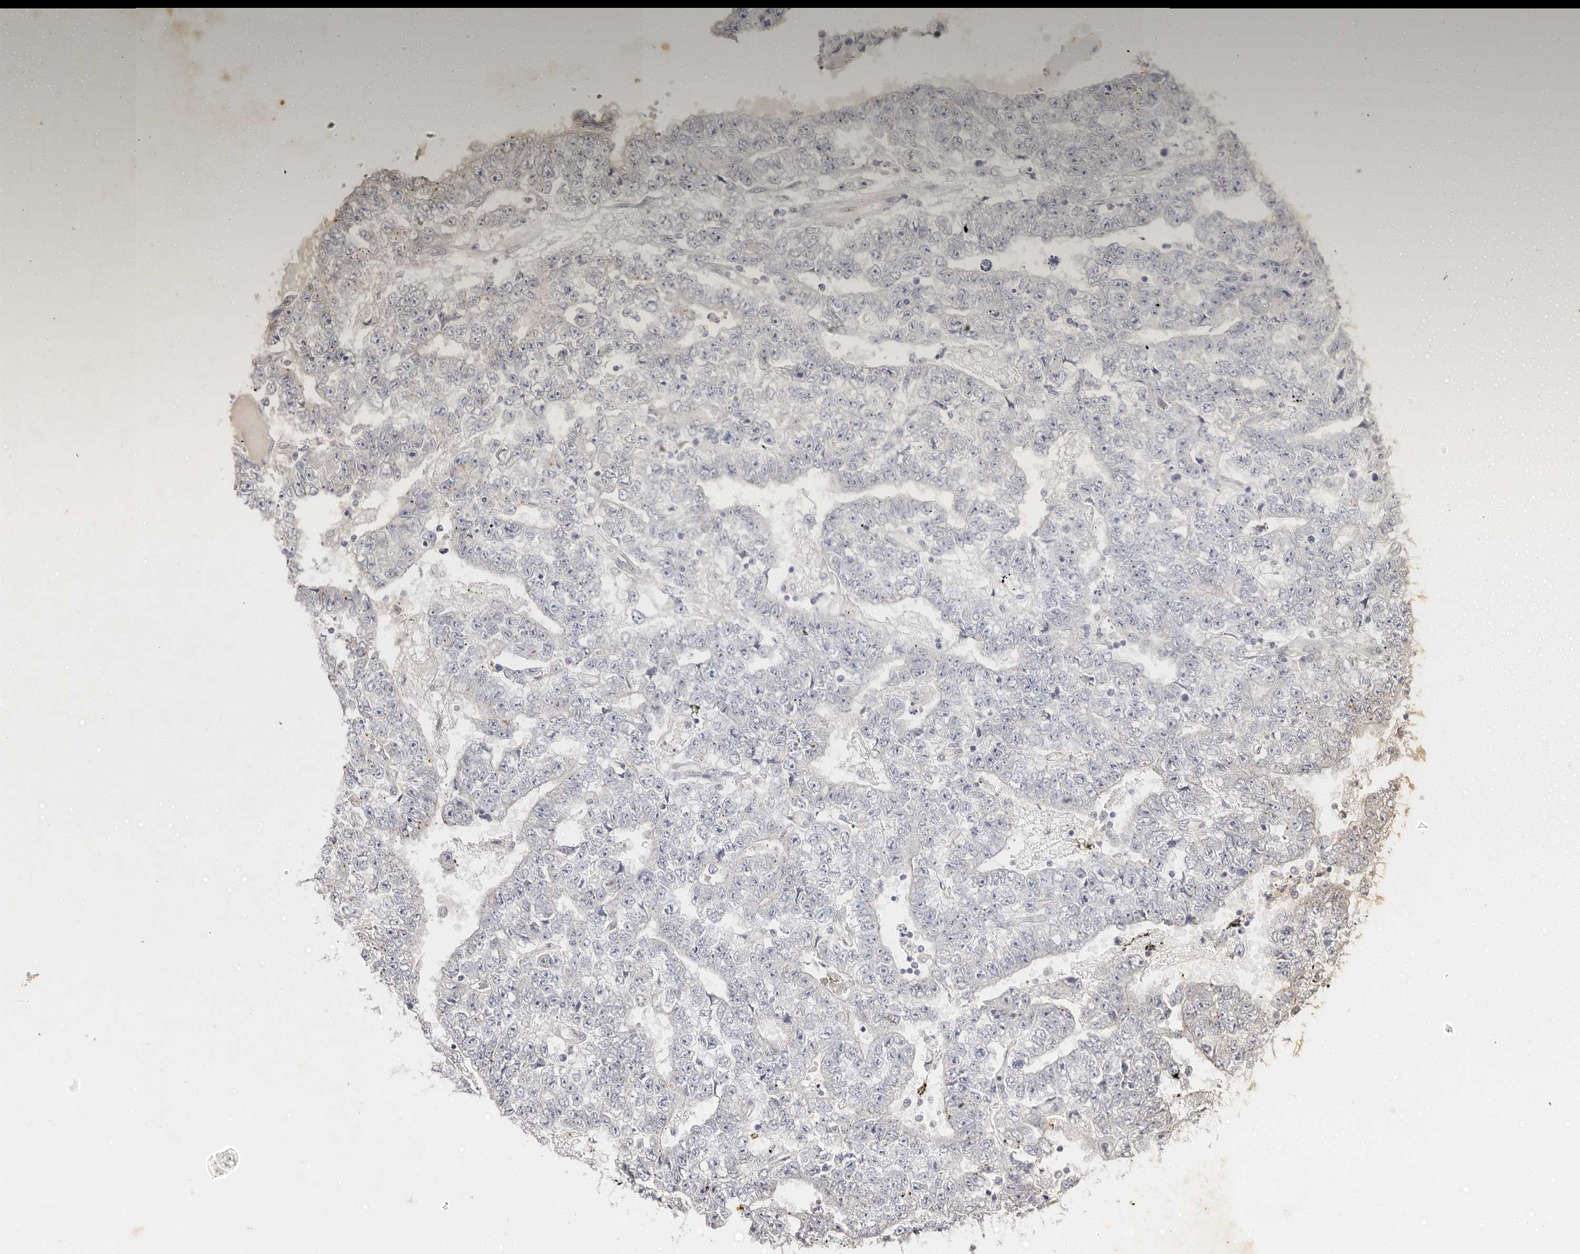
{"staining": {"intensity": "negative", "quantity": "none", "location": "none"}, "tissue": "testis cancer", "cell_type": "Tumor cells", "image_type": "cancer", "snomed": [{"axis": "morphology", "description": "Carcinoma, Embryonal, NOS"}, {"axis": "topography", "description": "Testis"}], "caption": "High power microscopy image of an immunohistochemistry (IHC) histopathology image of testis cancer (embryonal carcinoma), revealing no significant expression in tumor cells. Nuclei are stained in blue.", "gene": "LCORL", "patient": {"sex": "male", "age": 25}}